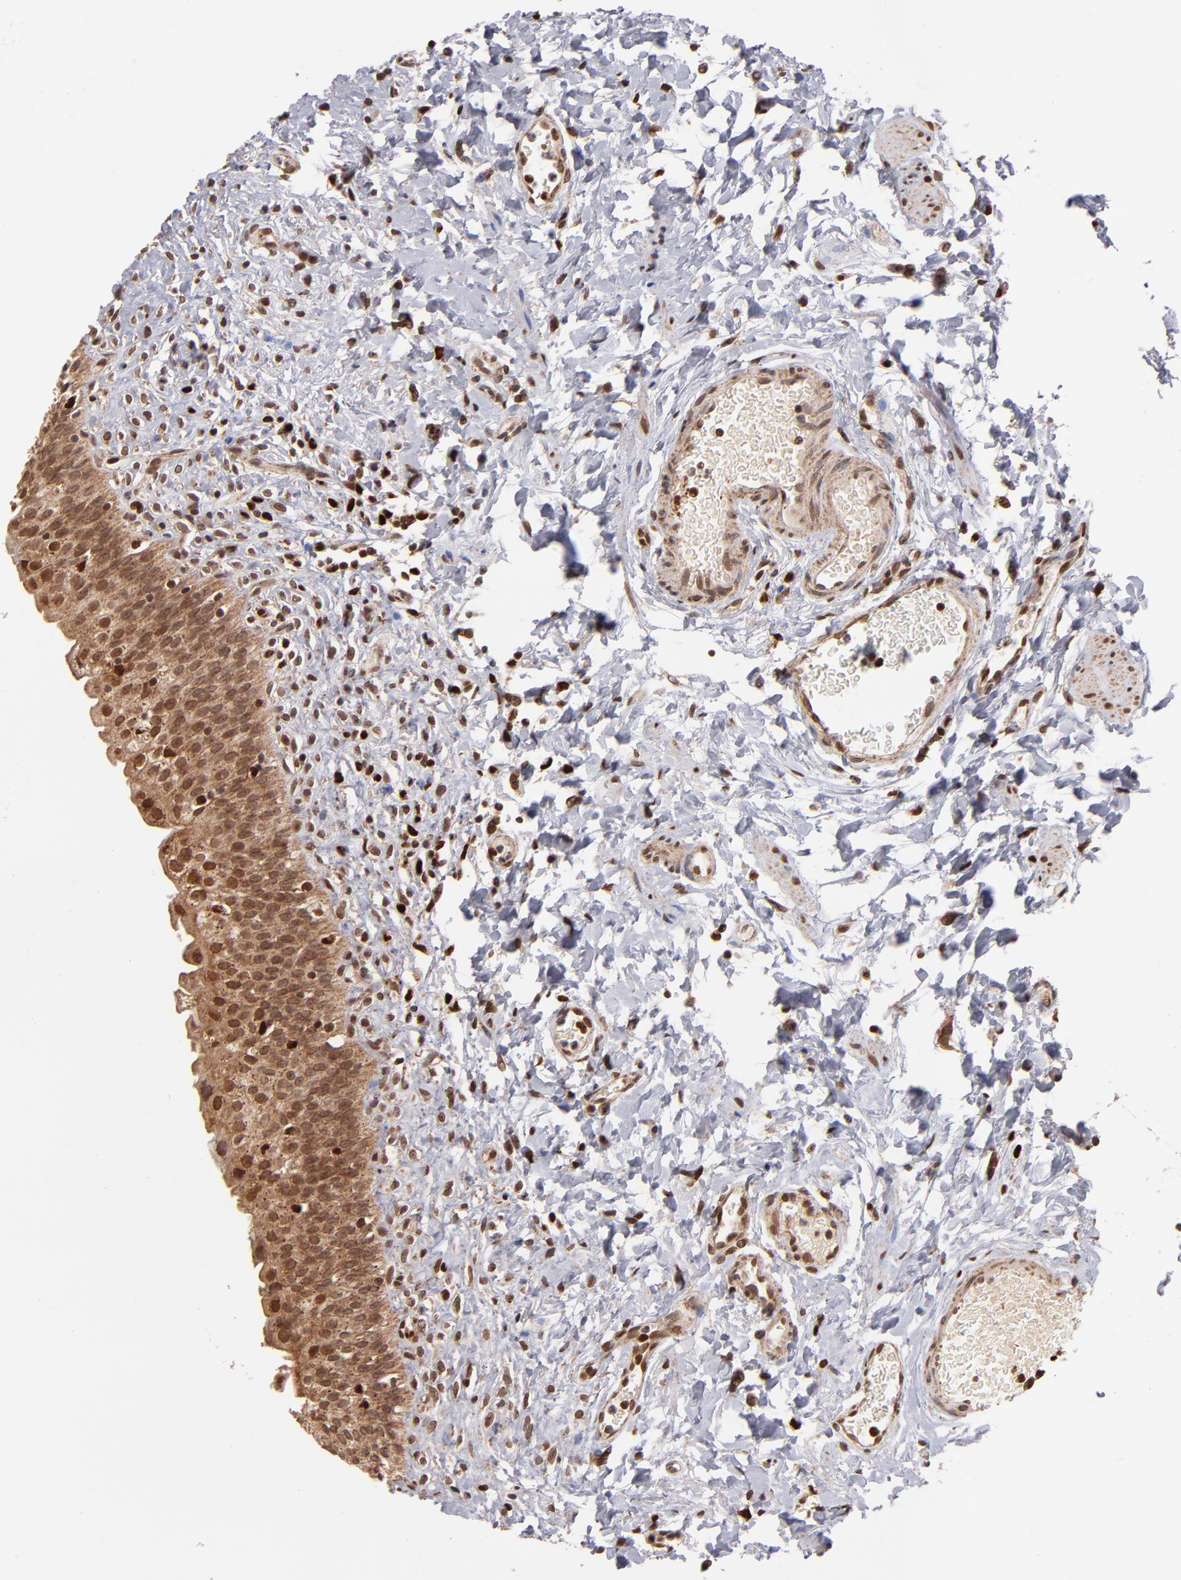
{"staining": {"intensity": "strong", "quantity": ">75%", "location": "cytoplasmic/membranous,nuclear"}, "tissue": "urinary bladder", "cell_type": "Urothelial cells", "image_type": "normal", "snomed": [{"axis": "morphology", "description": "Normal tissue, NOS"}, {"axis": "topography", "description": "Urinary bladder"}], "caption": "Urinary bladder stained for a protein demonstrates strong cytoplasmic/membranous,nuclear positivity in urothelial cells. (Stains: DAB (3,3'-diaminobenzidine) in brown, nuclei in blue, Microscopy: brightfield microscopy at high magnification).", "gene": "TOP1MT", "patient": {"sex": "female", "age": 80}}